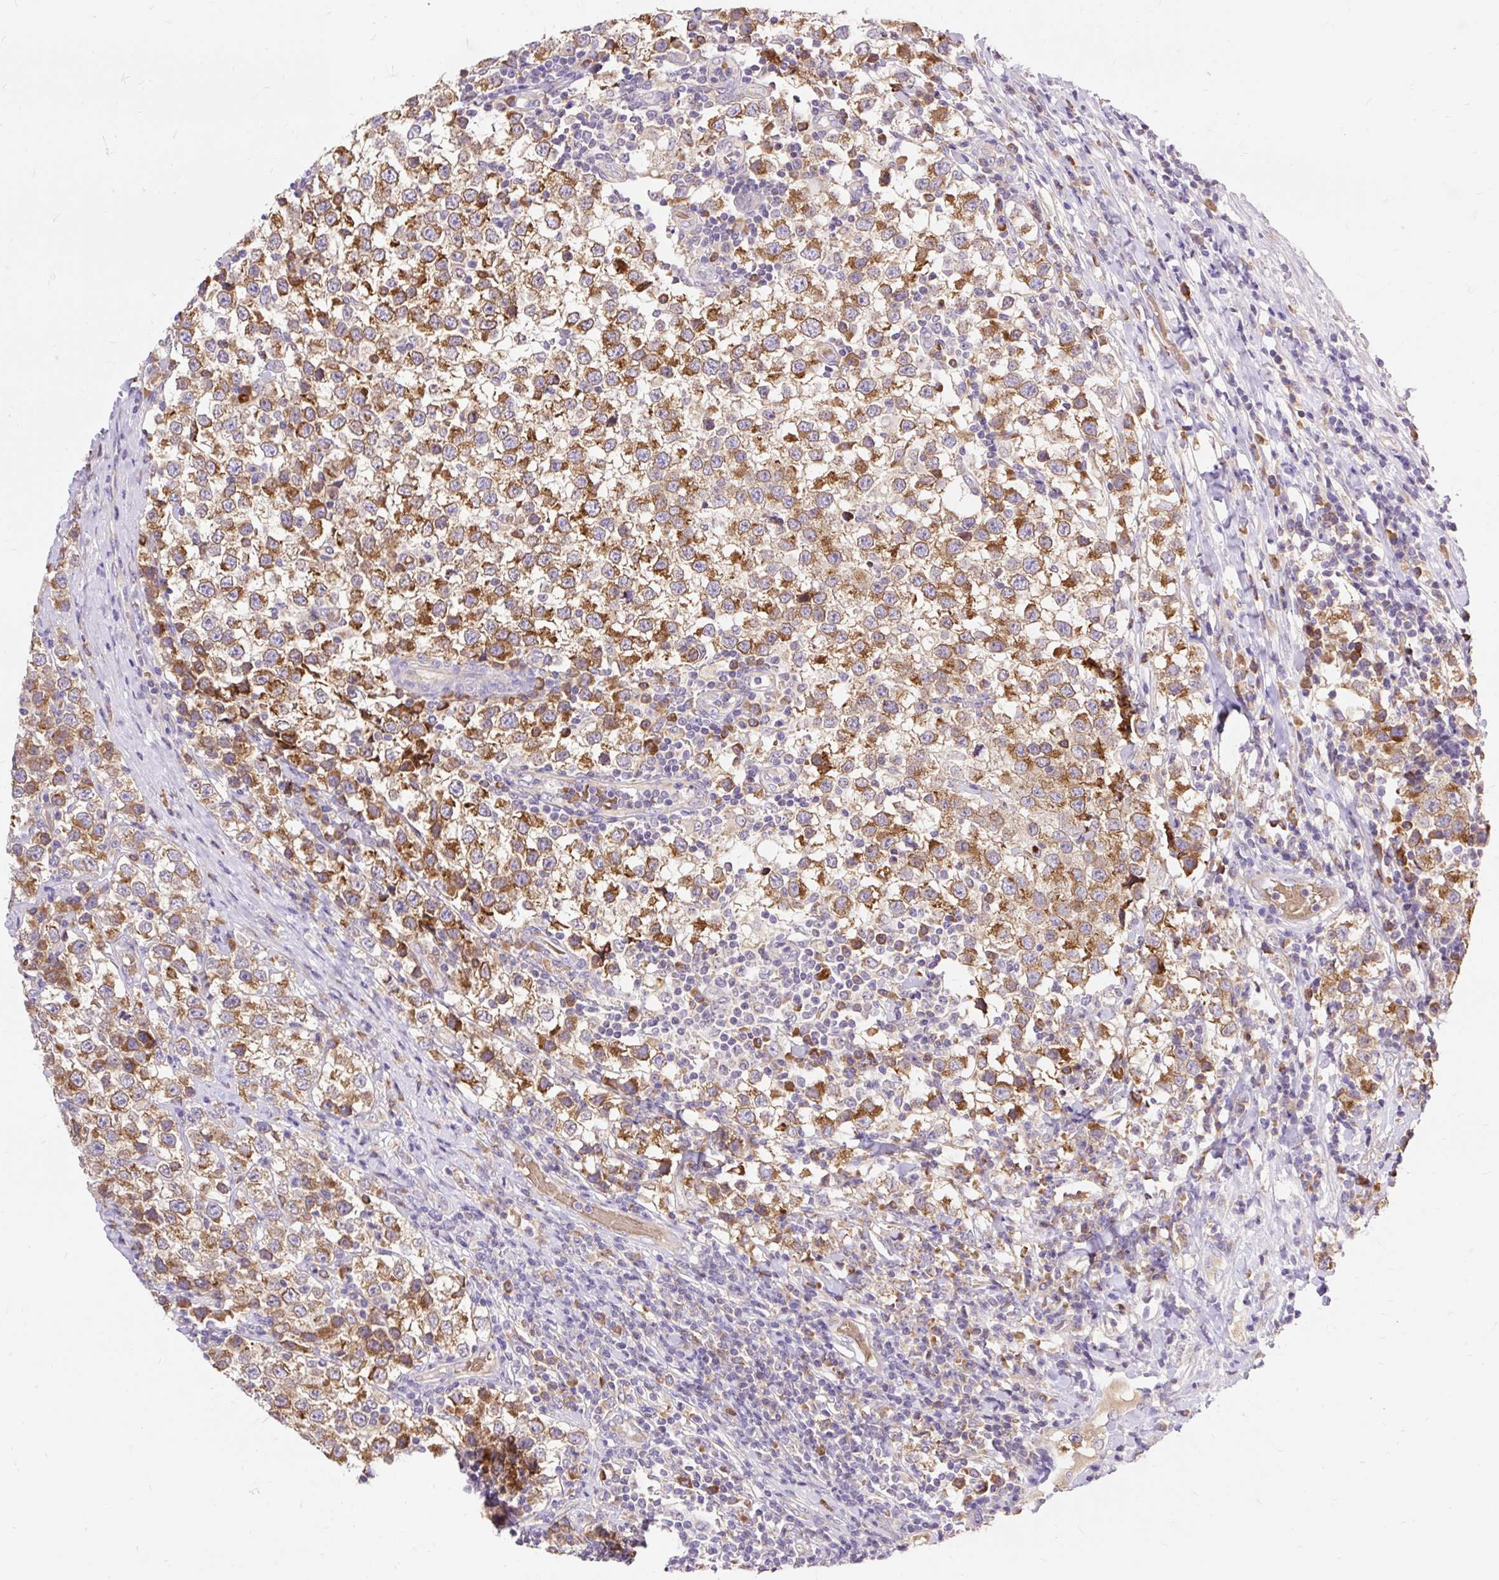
{"staining": {"intensity": "moderate", "quantity": ">75%", "location": "cytoplasmic/membranous"}, "tissue": "testis cancer", "cell_type": "Tumor cells", "image_type": "cancer", "snomed": [{"axis": "morphology", "description": "Seminoma, NOS"}, {"axis": "topography", "description": "Testis"}], "caption": "Seminoma (testis) stained with DAB (3,3'-diaminobenzidine) immunohistochemistry demonstrates medium levels of moderate cytoplasmic/membranous staining in about >75% of tumor cells.", "gene": "SEC63", "patient": {"sex": "male", "age": 34}}